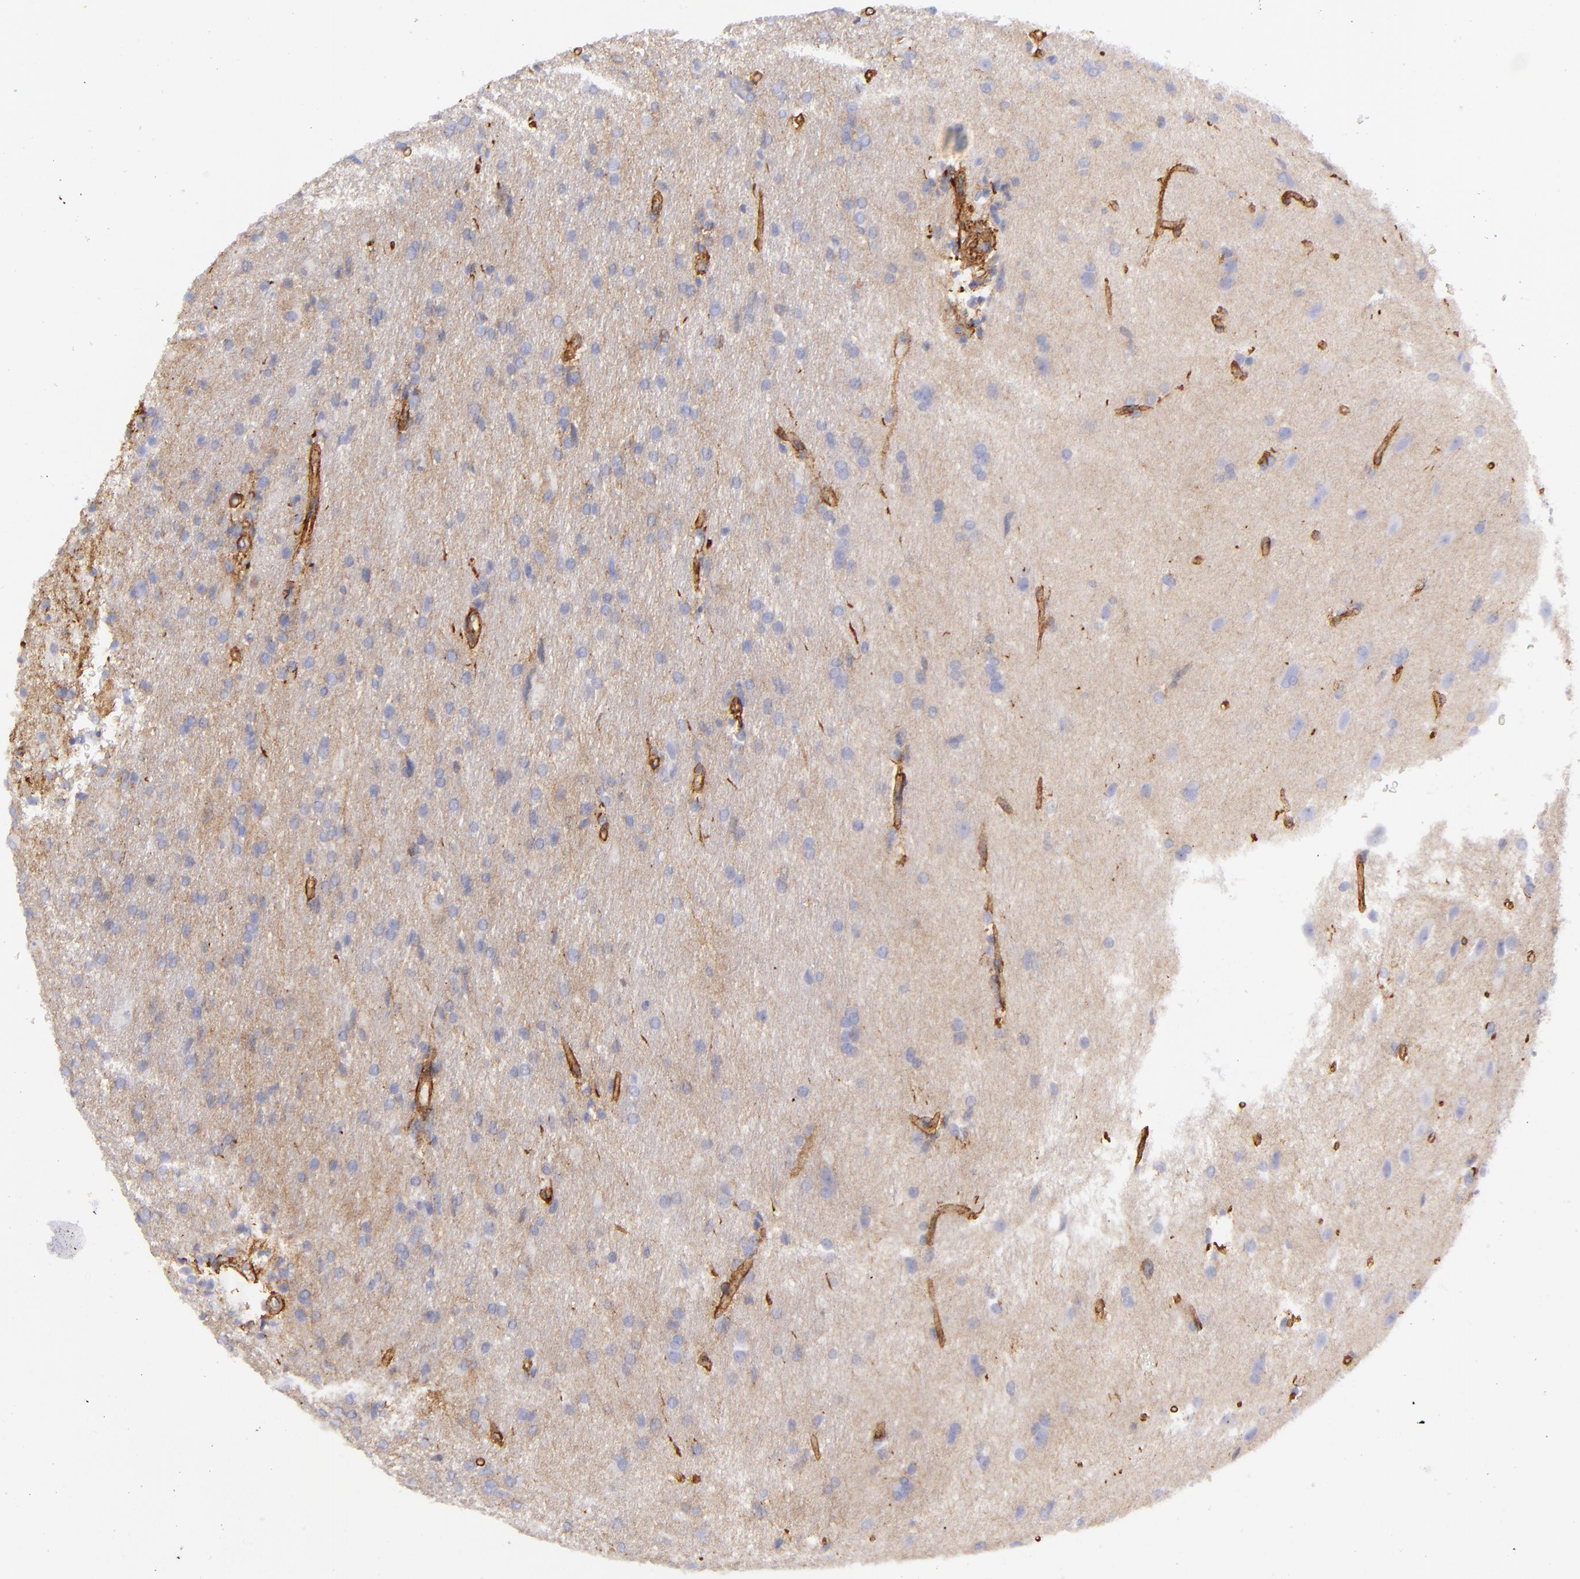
{"staining": {"intensity": "negative", "quantity": "none", "location": "none"}, "tissue": "glioma", "cell_type": "Tumor cells", "image_type": "cancer", "snomed": [{"axis": "morphology", "description": "Glioma, malignant, High grade"}, {"axis": "topography", "description": "Brain"}], "caption": "DAB immunohistochemical staining of human malignant glioma (high-grade) shows no significant positivity in tumor cells. (IHC, brightfield microscopy, high magnification).", "gene": "CD151", "patient": {"sex": "male", "age": 68}}